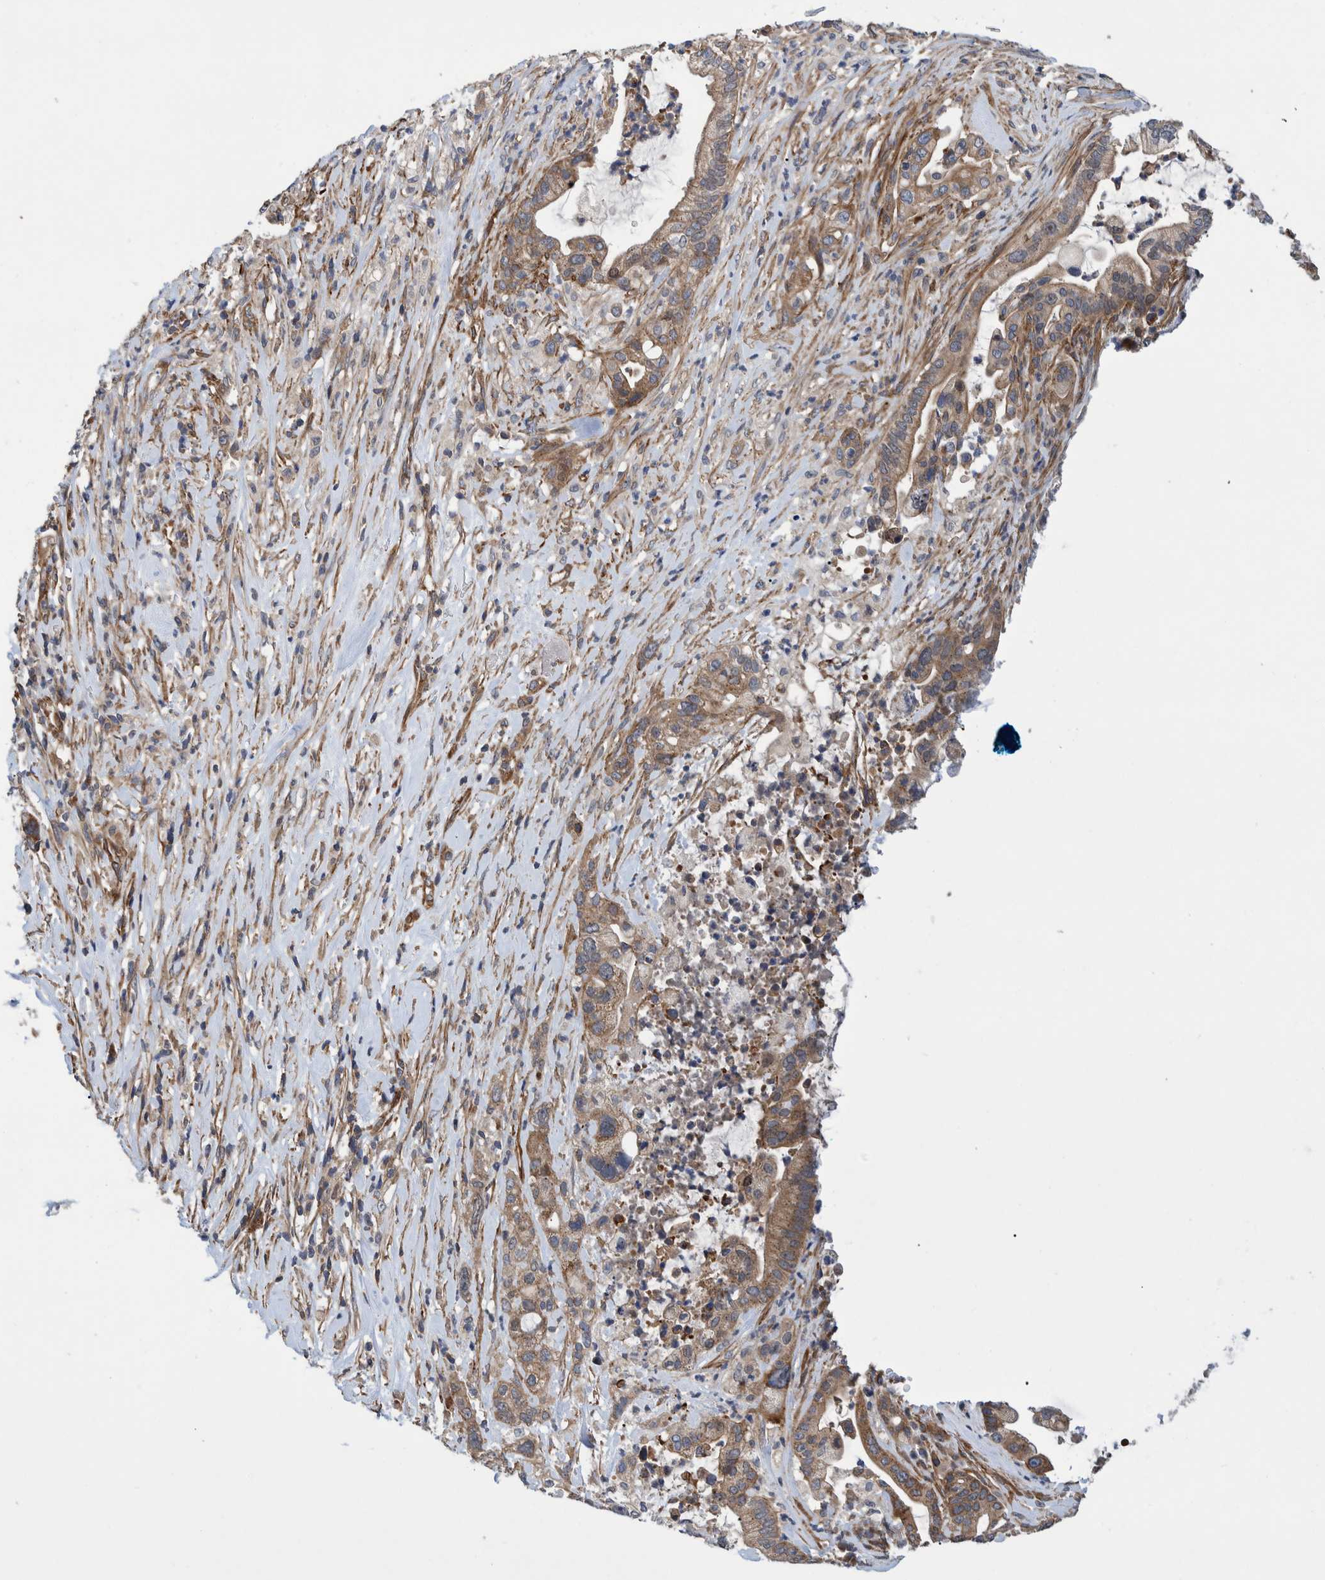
{"staining": {"intensity": "moderate", "quantity": ">75%", "location": "cytoplasmic/membranous"}, "tissue": "pancreatic cancer", "cell_type": "Tumor cells", "image_type": "cancer", "snomed": [{"axis": "morphology", "description": "Adenocarcinoma, NOS"}, {"axis": "topography", "description": "Pancreas"}], "caption": "Human pancreatic cancer stained with a protein marker displays moderate staining in tumor cells.", "gene": "GRPEL2", "patient": {"sex": "male", "age": 69}}